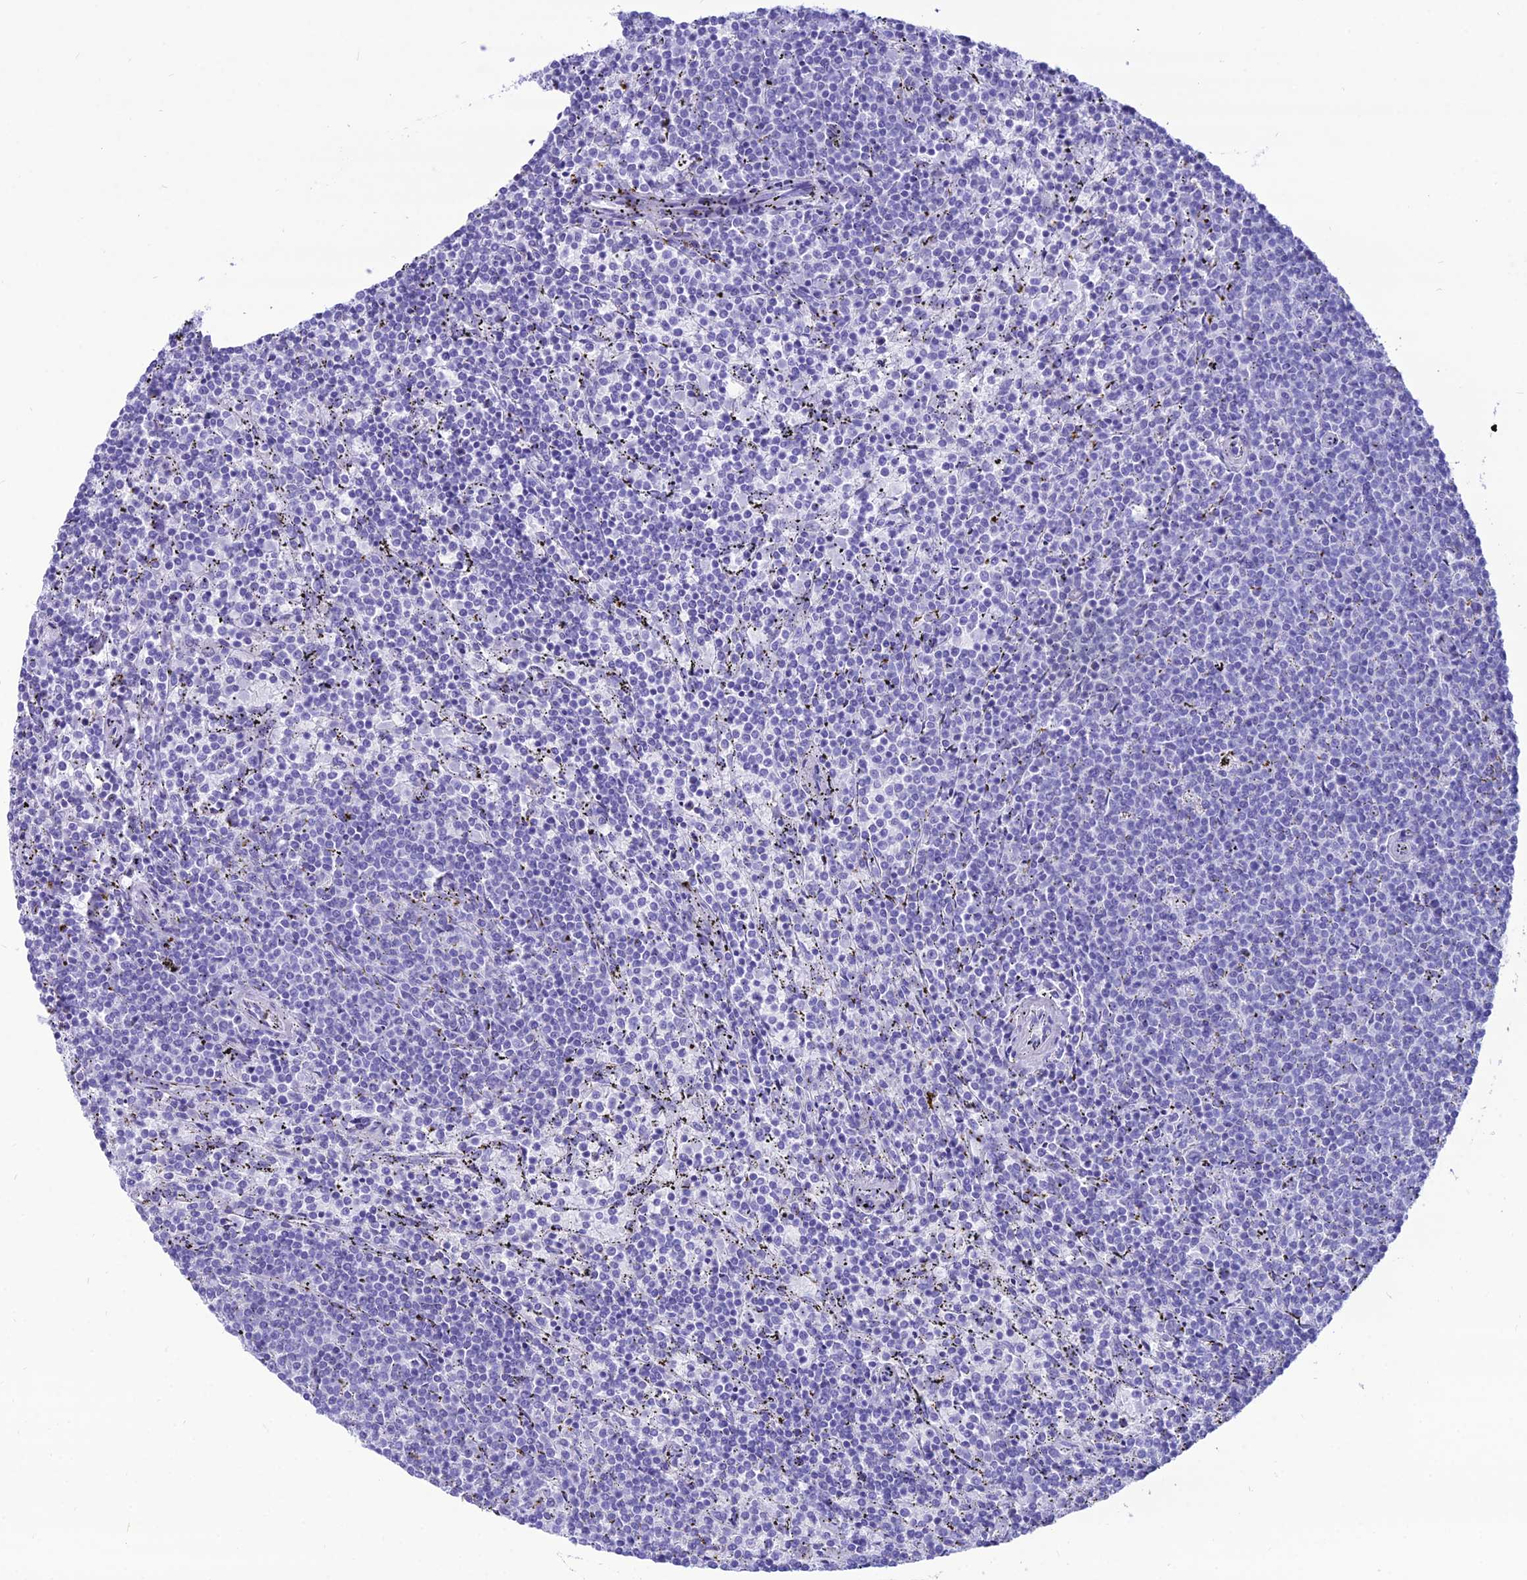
{"staining": {"intensity": "negative", "quantity": "none", "location": "none"}, "tissue": "lymphoma", "cell_type": "Tumor cells", "image_type": "cancer", "snomed": [{"axis": "morphology", "description": "Malignant lymphoma, non-Hodgkin's type, Low grade"}, {"axis": "topography", "description": "Spleen"}], "caption": "Human lymphoma stained for a protein using immunohistochemistry reveals no positivity in tumor cells.", "gene": "PNMA5", "patient": {"sex": "female", "age": 50}}